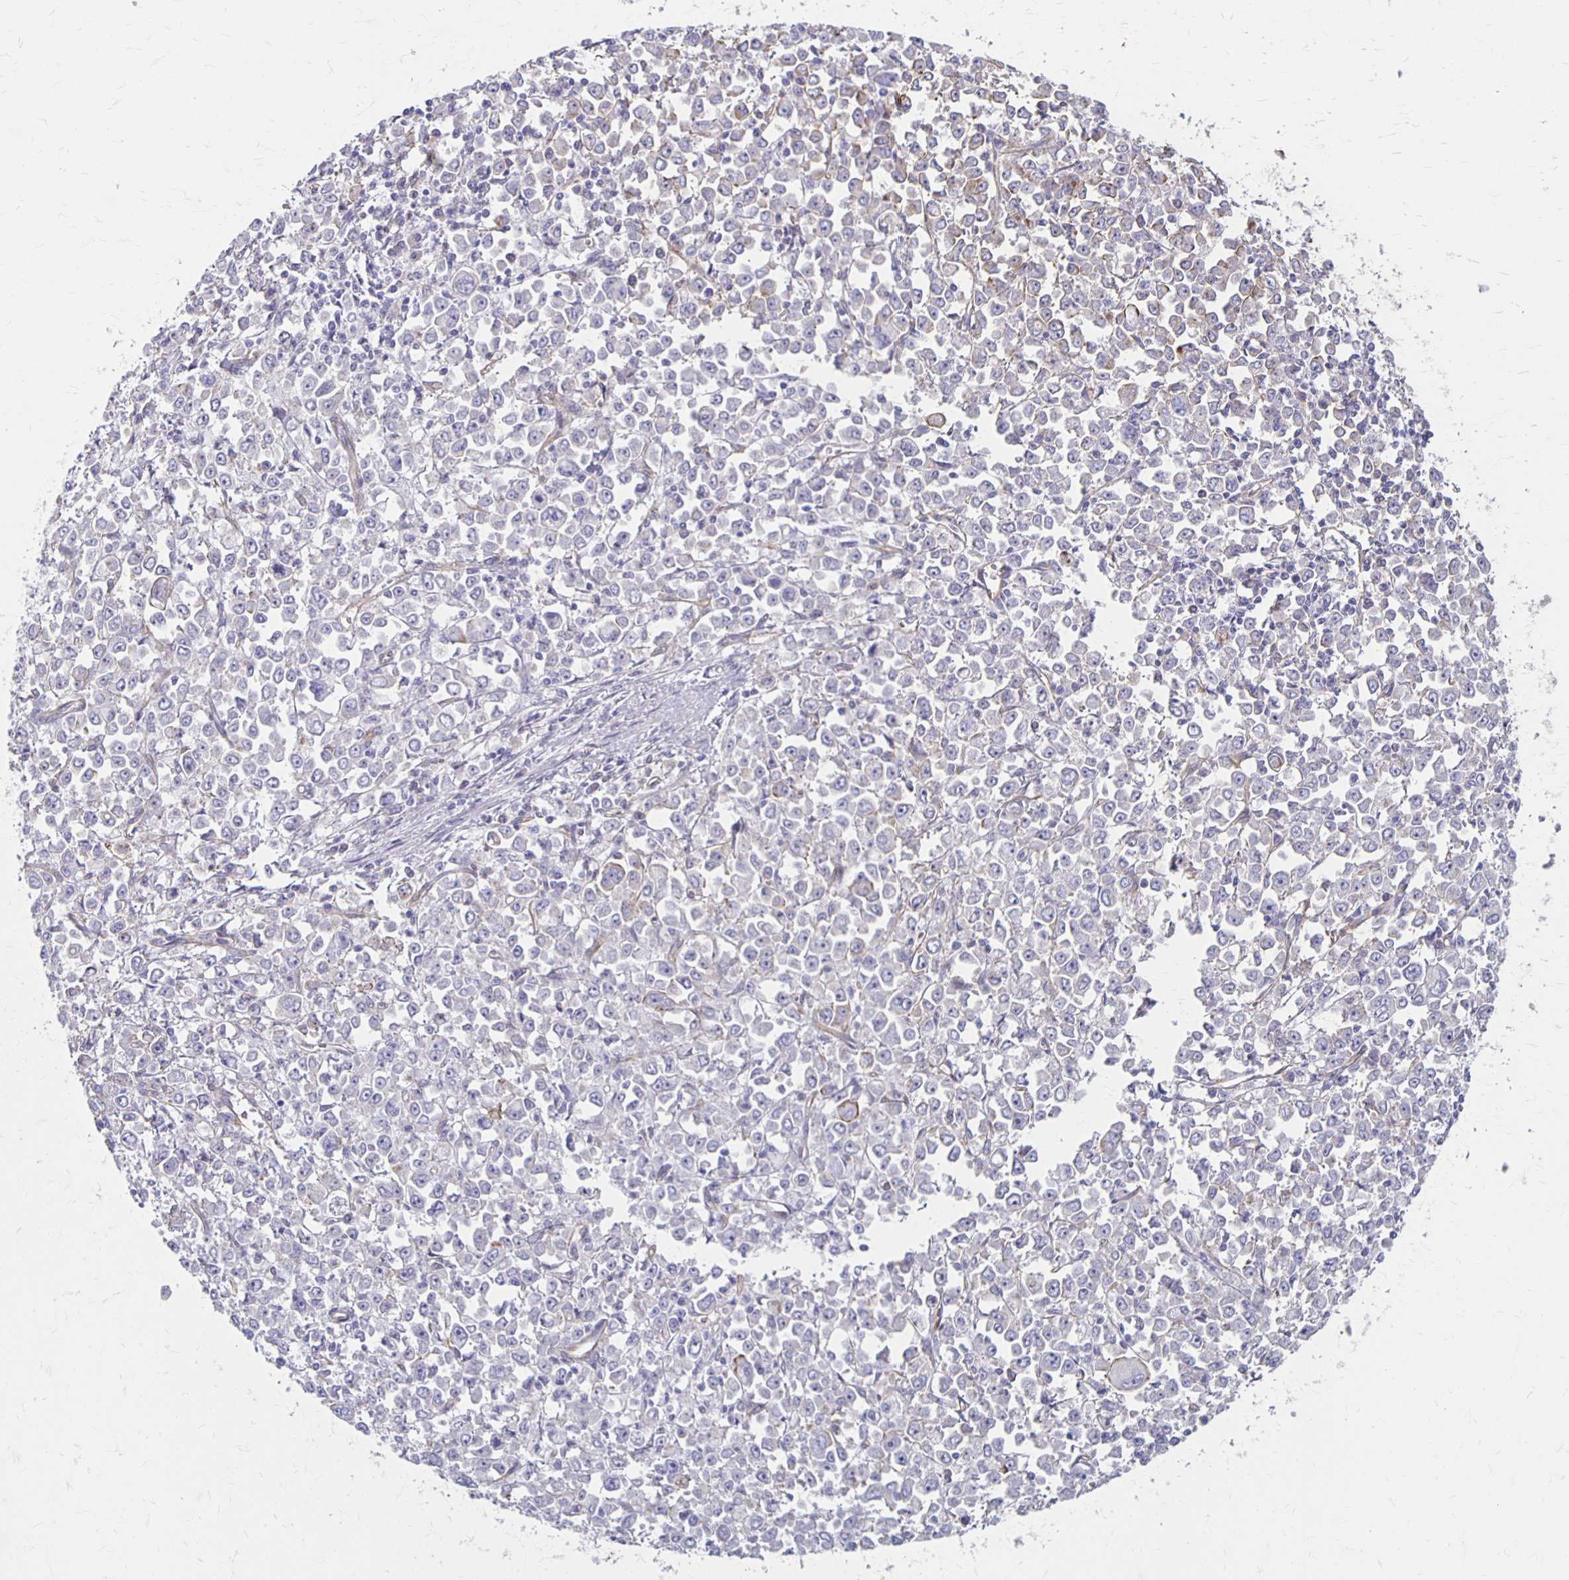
{"staining": {"intensity": "negative", "quantity": "none", "location": "none"}, "tissue": "stomach cancer", "cell_type": "Tumor cells", "image_type": "cancer", "snomed": [{"axis": "morphology", "description": "Adenocarcinoma, NOS"}, {"axis": "topography", "description": "Stomach, upper"}], "caption": "IHC of human stomach cancer (adenocarcinoma) demonstrates no staining in tumor cells.", "gene": "PPP1R3E", "patient": {"sex": "male", "age": 70}}